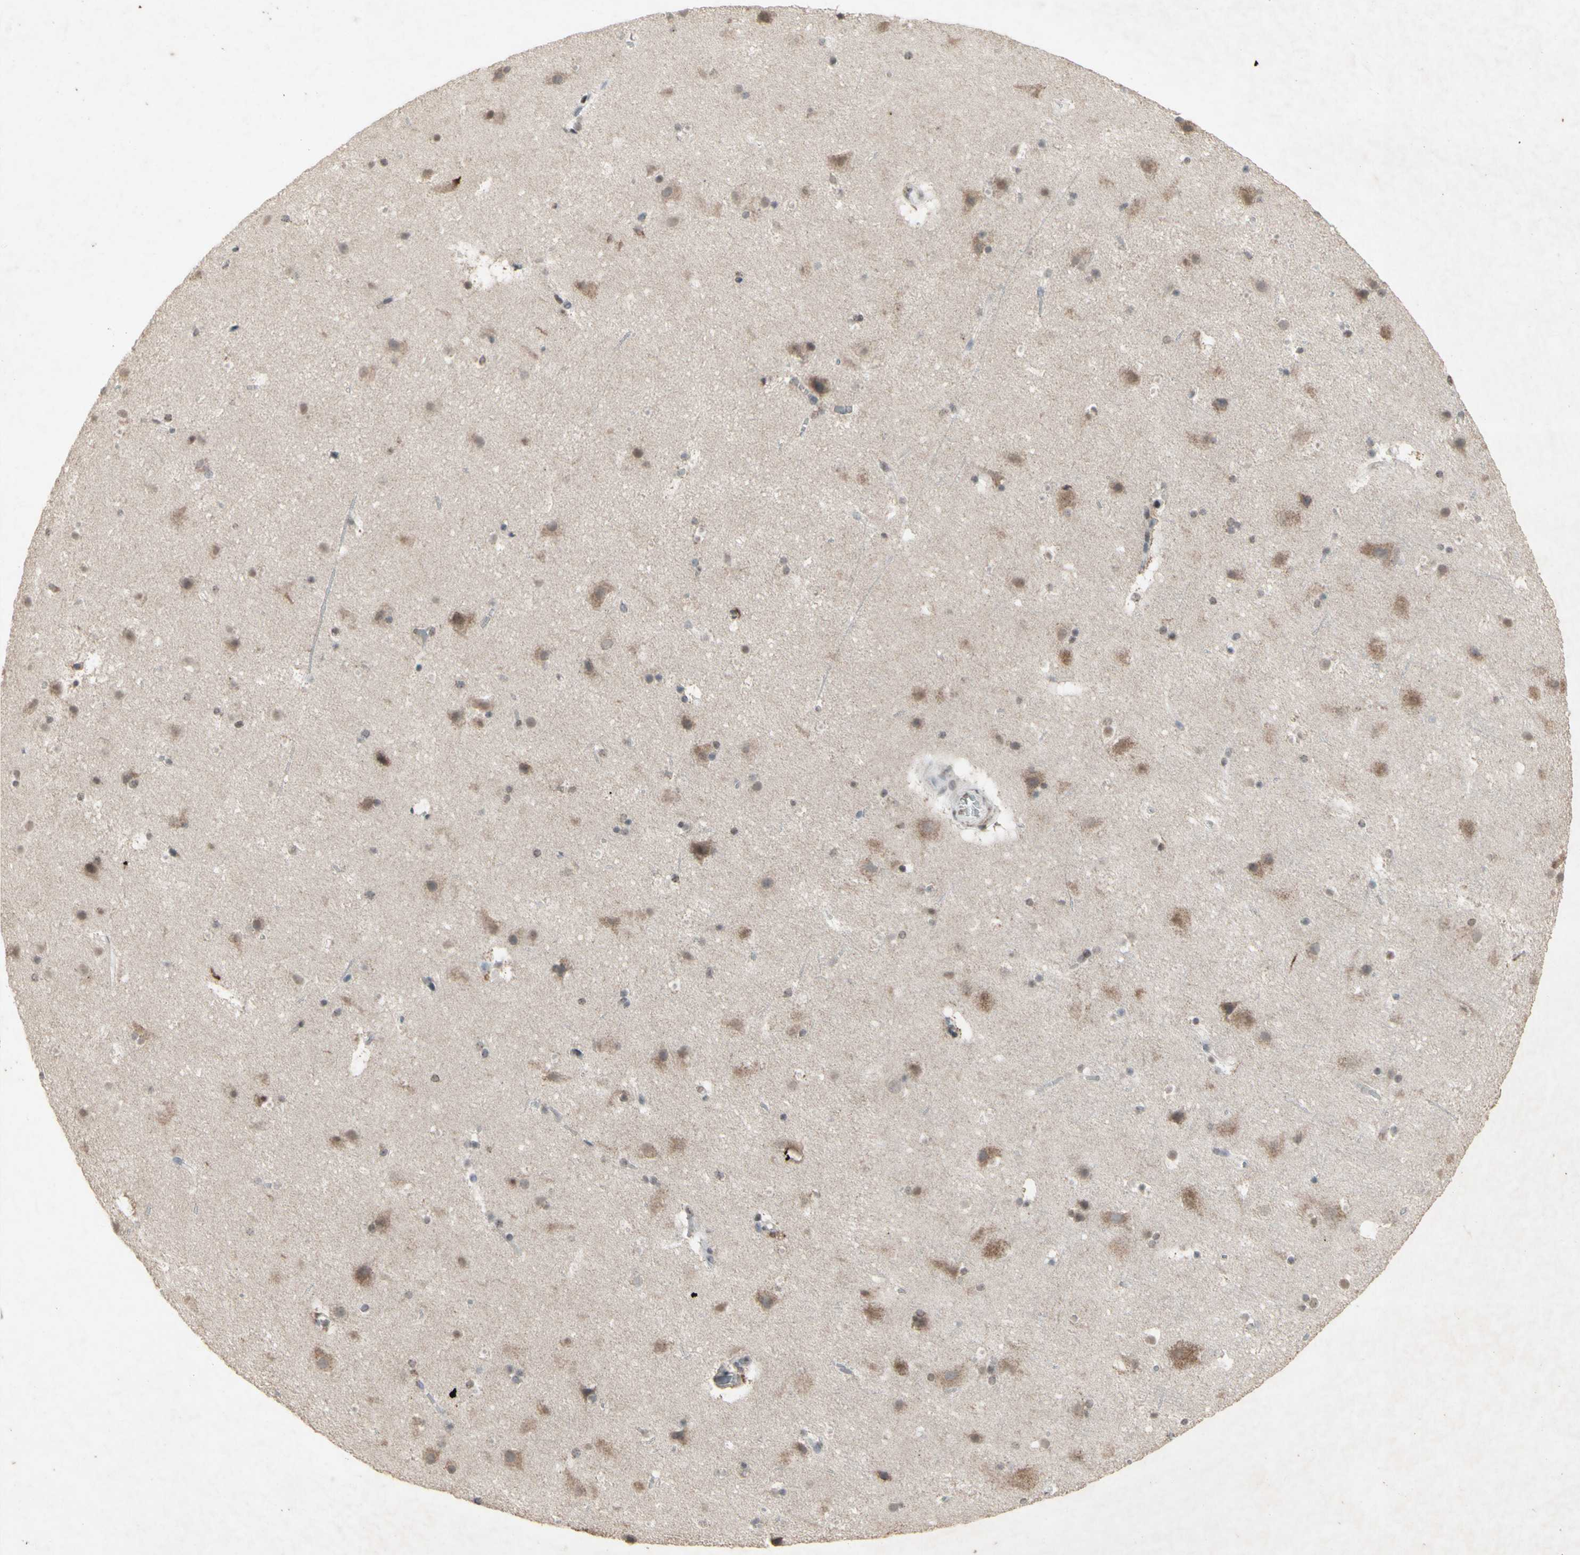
{"staining": {"intensity": "negative", "quantity": "none", "location": "none"}, "tissue": "cerebral cortex", "cell_type": "Endothelial cells", "image_type": "normal", "snomed": [{"axis": "morphology", "description": "Normal tissue, NOS"}, {"axis": "topography", "description": "Cerebral cortex"}], "caption": "Immunohistochemistry (IHC) histopathology image of unremarkable cerebral cortex: human cerebral cortex stained with DAB (3,3'-diaminobenzidine) demonstrates no significant protein positivity in endothelial cells. (Brightfield microscopy of DAB (3,3'-diaminobenzidine) immunohistochemistry at high magnification).", "gene": "CENPB", "patient": {"sex": "male", "age": 45}}